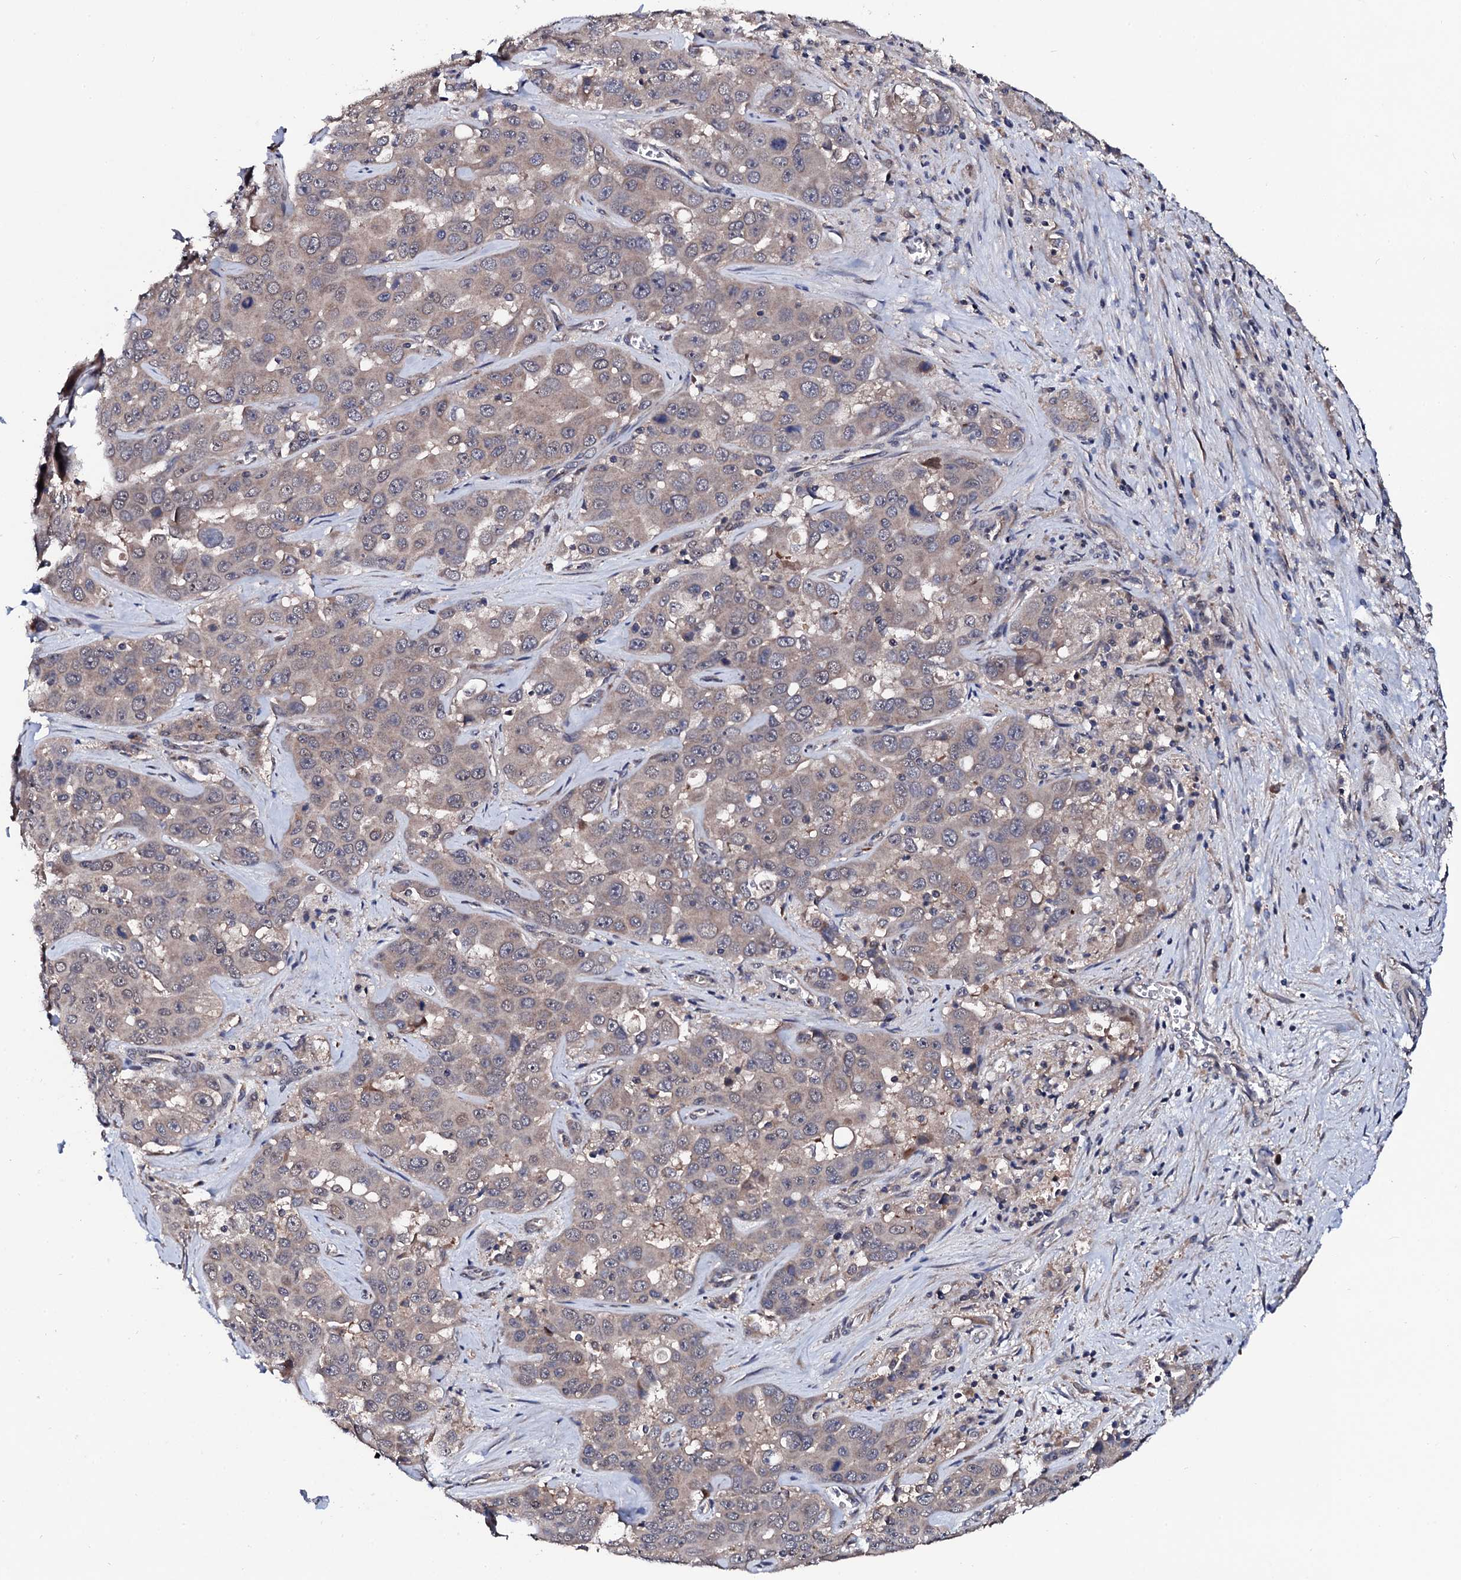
{"staining": {"intensity": "weak", "quantity": ">75%", "location": "cytoplasmic/membranous"}, "tissue": "liver cancer", "cell_type": "Tumor cells", "image_type": "cancer", "snomed": [{"axis": "morphology", "description": "Cholangiocarcinoma"}, {"axis": "topography", "description": "Liver"}], "caption": "Immunohistochemistry photomicrograph of cholangiocarcinoma (liver) stained for a protein (brown), which demonstrates low levels of weak cytoplasmic/membranous expression in about >75% of tumor cells.", "gene": "IP6K1", "patient": {"sex": "female", "age": 52}}